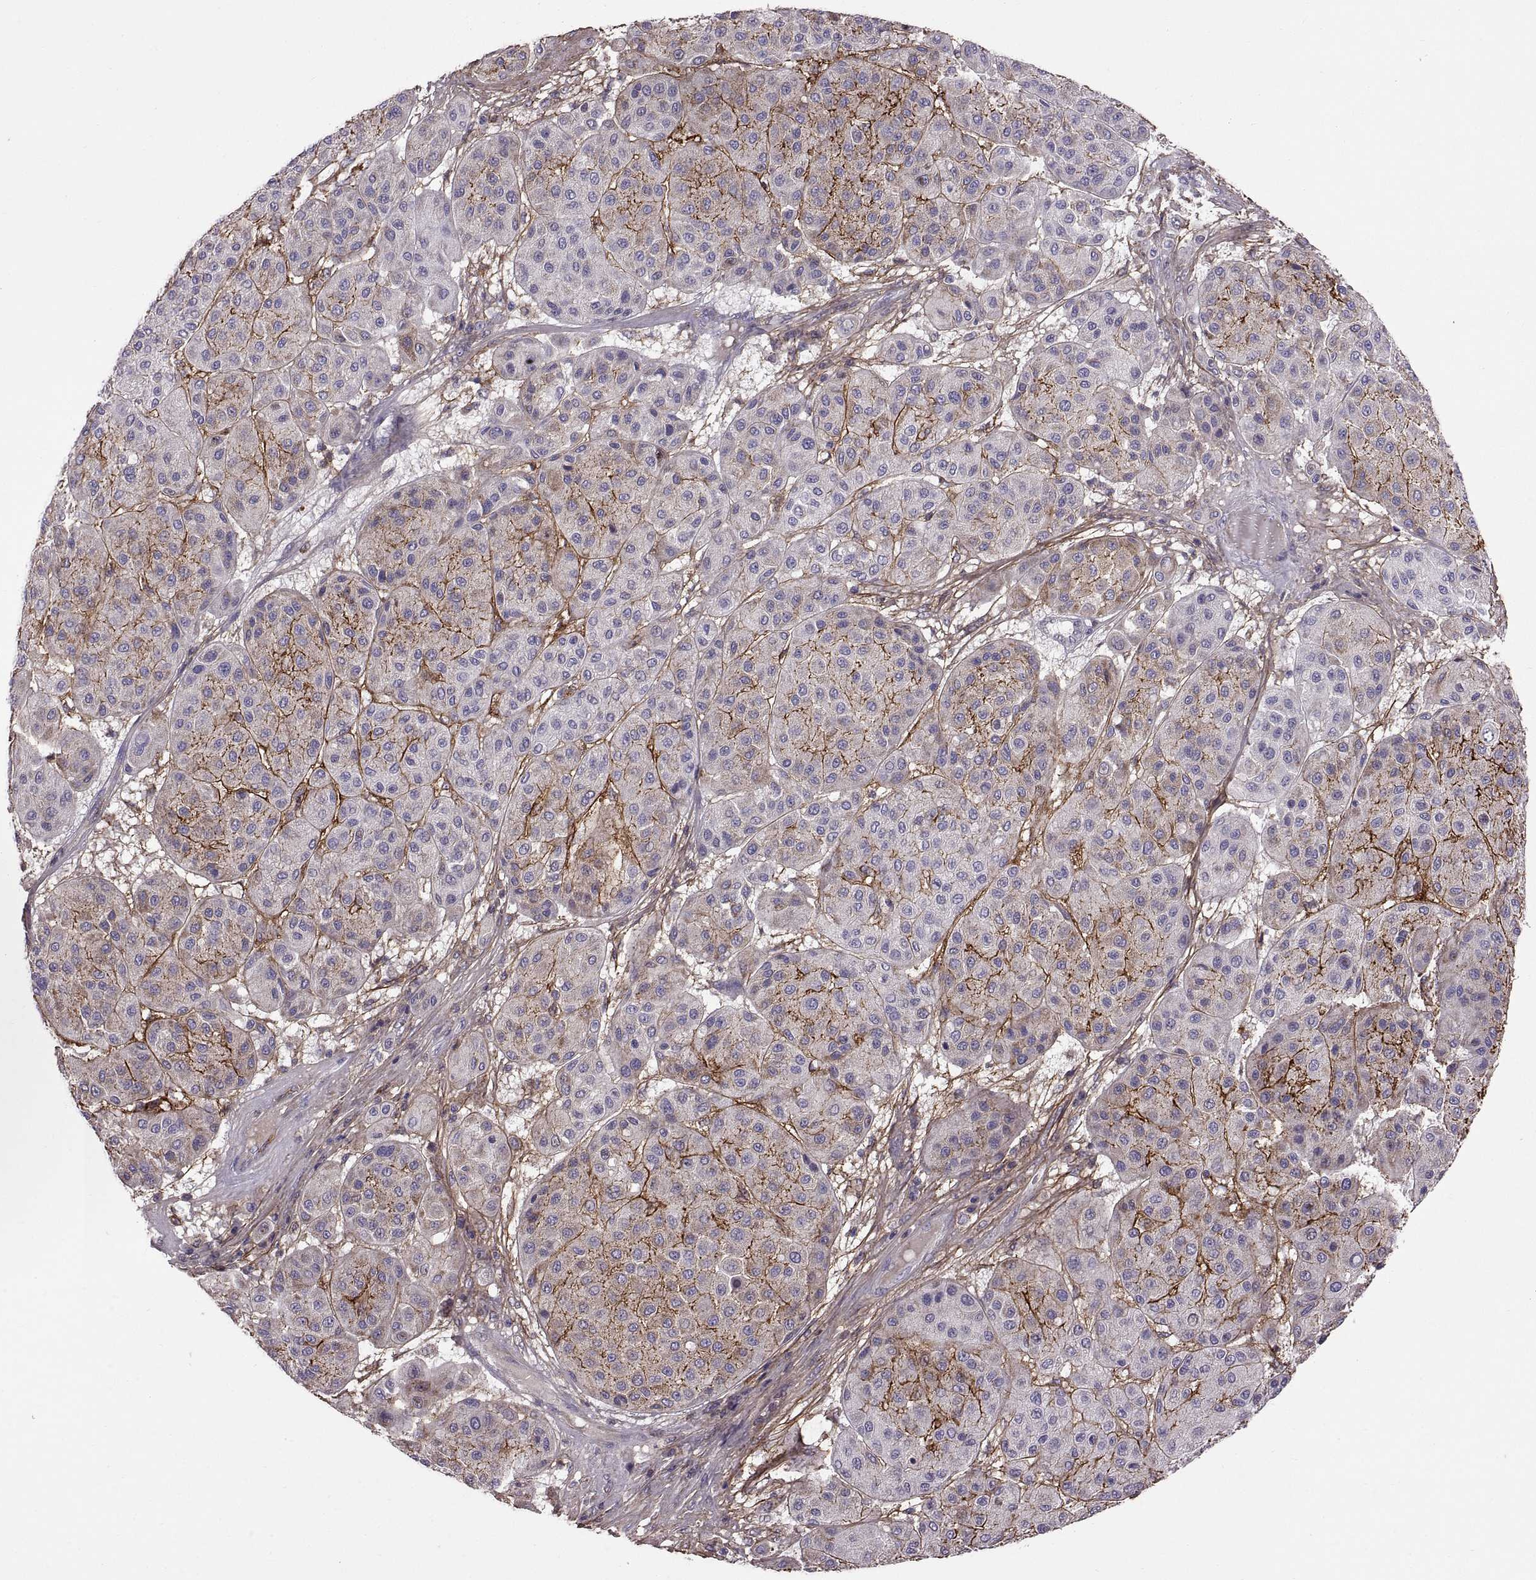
{"staining": {"intensity": "negative", "quantity": "none", "location": "none"}, "tissue": "melanoma", "cell_type": "Tumor cells", "image_type": "cancer", "snomed": [{"axis": "morphology", "description": "Malignant melanoma, Metastatic site"}, {"axis": "topography", "description": "Smooth muscle"}], "caption": "DAB (3,3'-diaminobenzidine) immunohistochemical staining of human melanoma shows no significant staining in tumor cells.", "gene": "EMILIN2", "patient": {"sex": "male", "age": 41}}